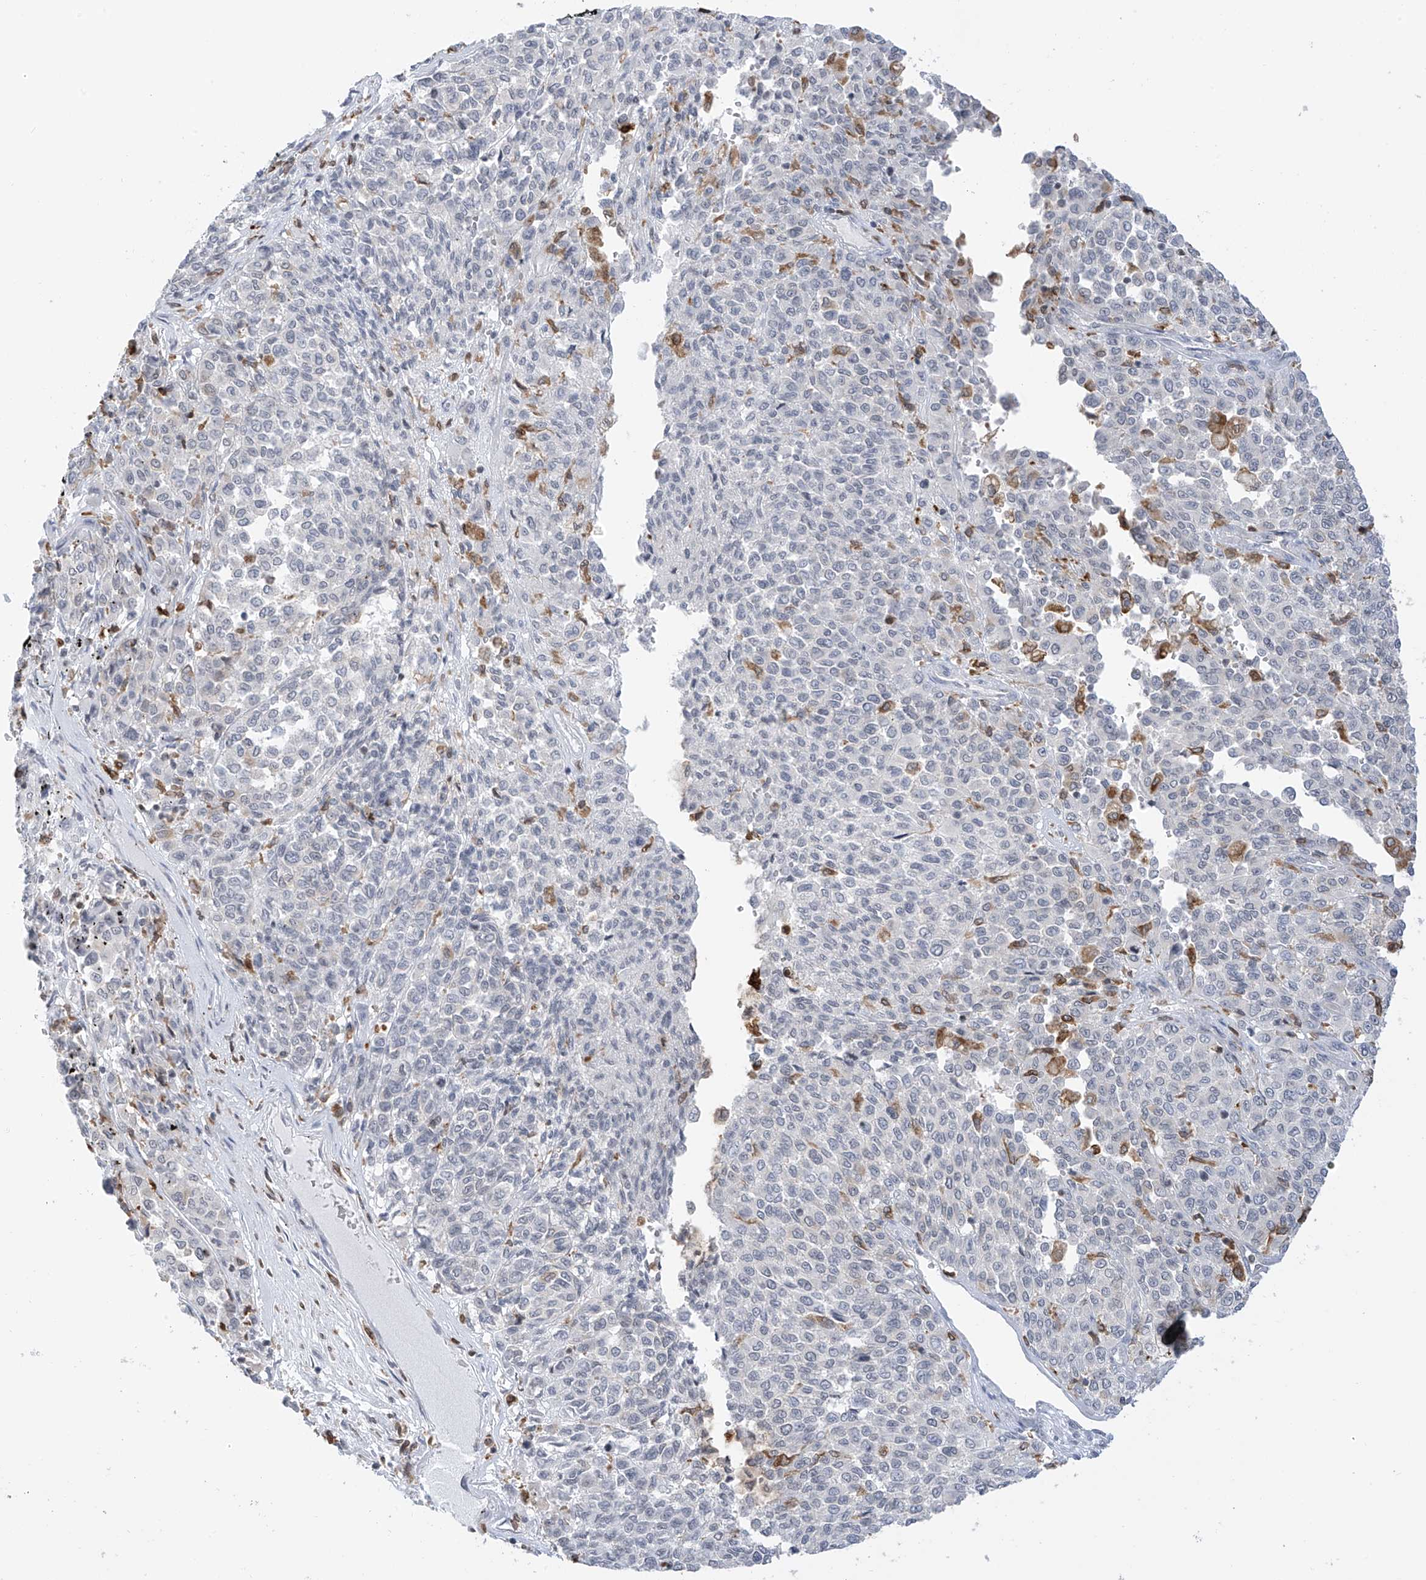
{"staining": {"intensity": "negative", "quantity": "none", "location": "none"}, "tissue": "melanoma", "cell_type": "Tumor cells", "image_type": "cancer", "snomed": [{"axis": "morphology", "description": "Malignant melanoma, Metastatic site"}, {"axis": "topography", "description": "Pancreas"}], "caption": "IHC of malignant melanoma (metastatic site) displays no expression in tumor cells. (DAB immunohistochemistry with hematoxylin counter stain).", "gene": "TBXAS1", "patient": {"sex": "female", "age": 30}}